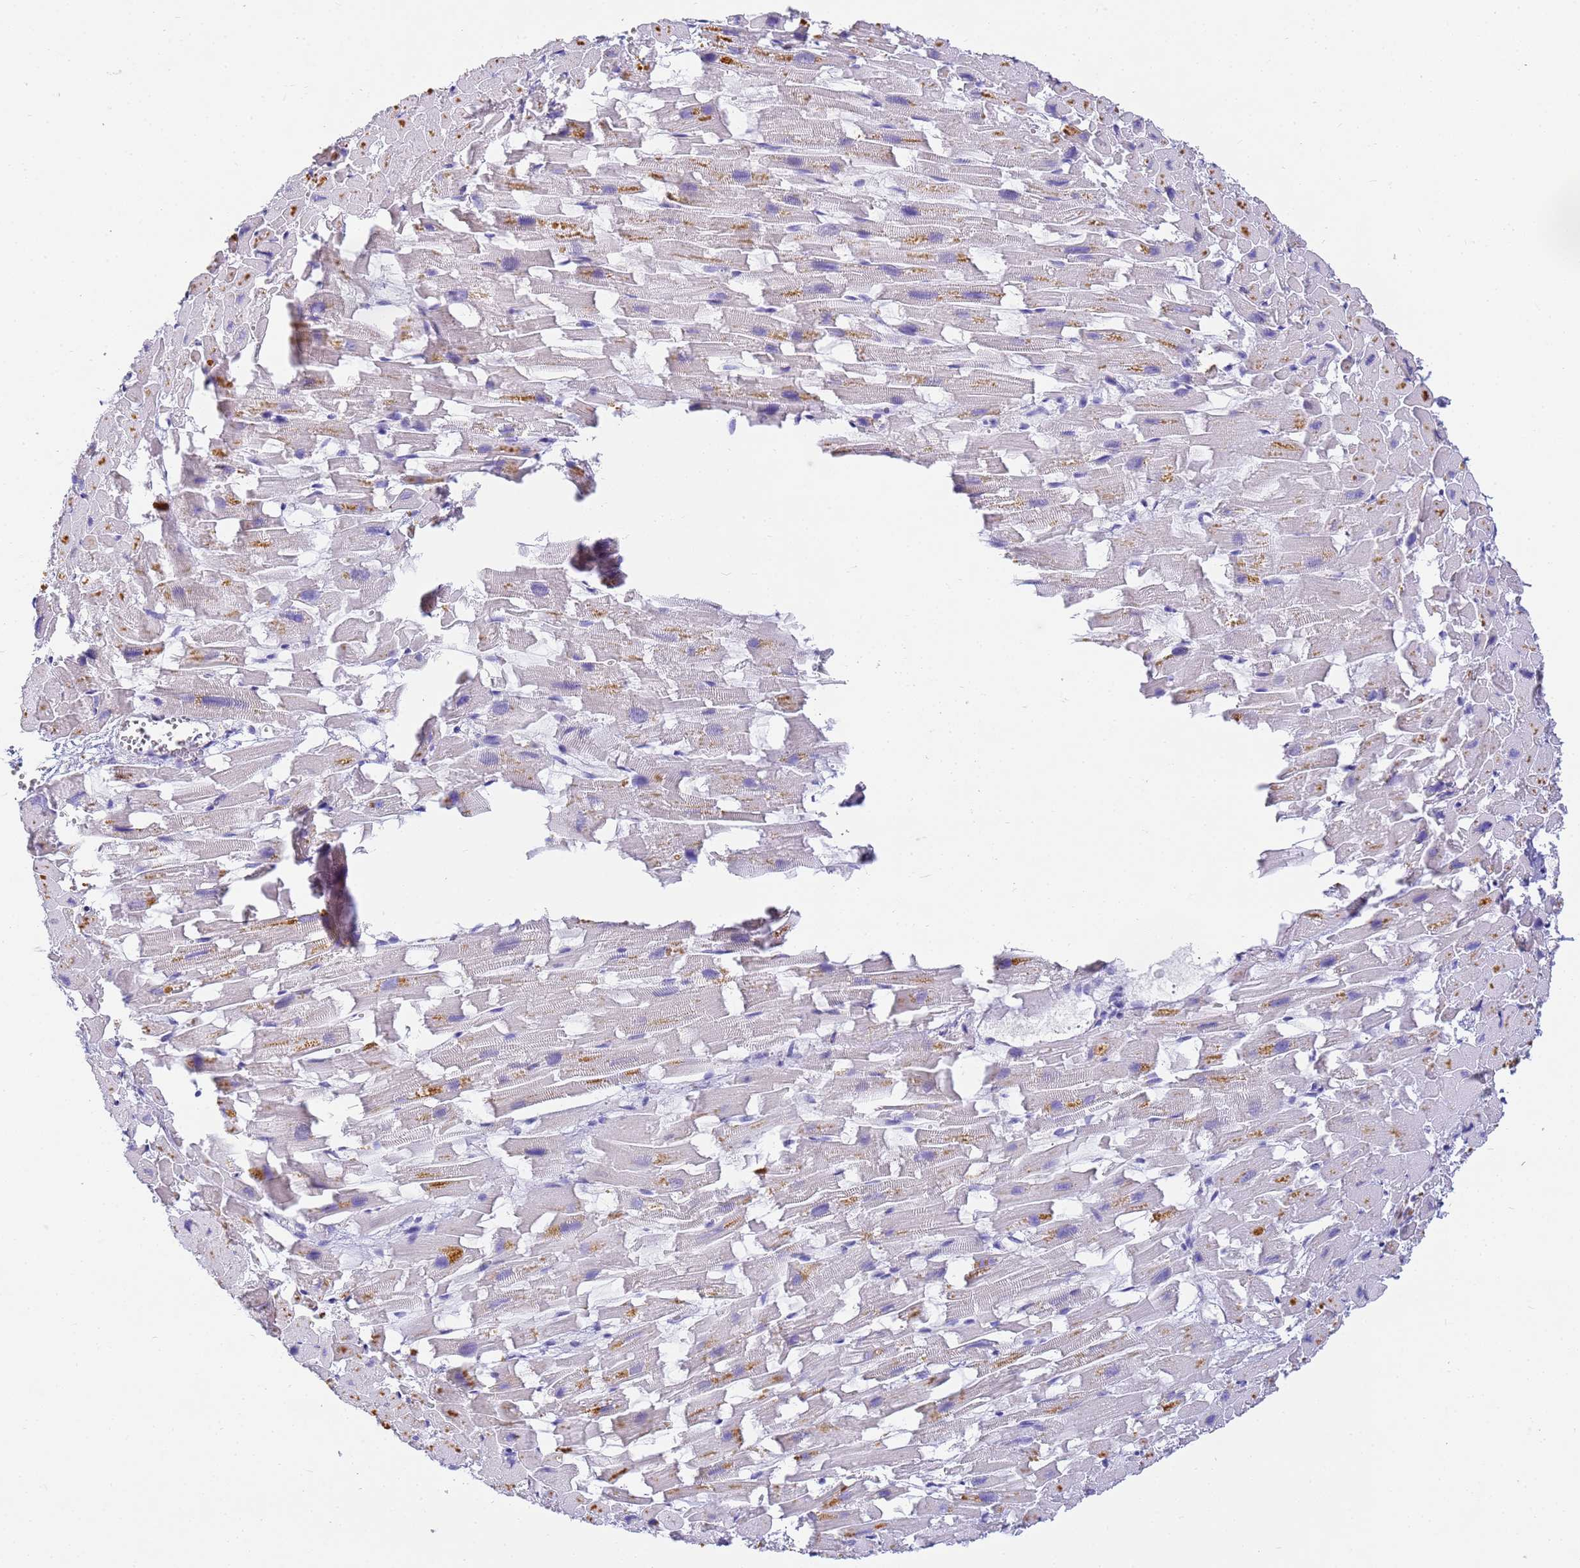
{"staining": {"intensity": "negative", "quantity": "none", "location": "none"}, "tissue": "heart muscle", "cell_type": "Cardiomyocytes", "image_type": "normal", "snomed": [{"axis": "morphology", "description": "Normal tissue, NOS"}, {"axis": "topography", "description": "Heart"}], "caption": "A high-resolution image shows immunohistochemistry (IHC) staining of unremarkable heart muscle, which reveals no significant positivity in cardiomyocytes.", "gene": "CFHR1", "patient": {"sex": "female", "age": 64}}